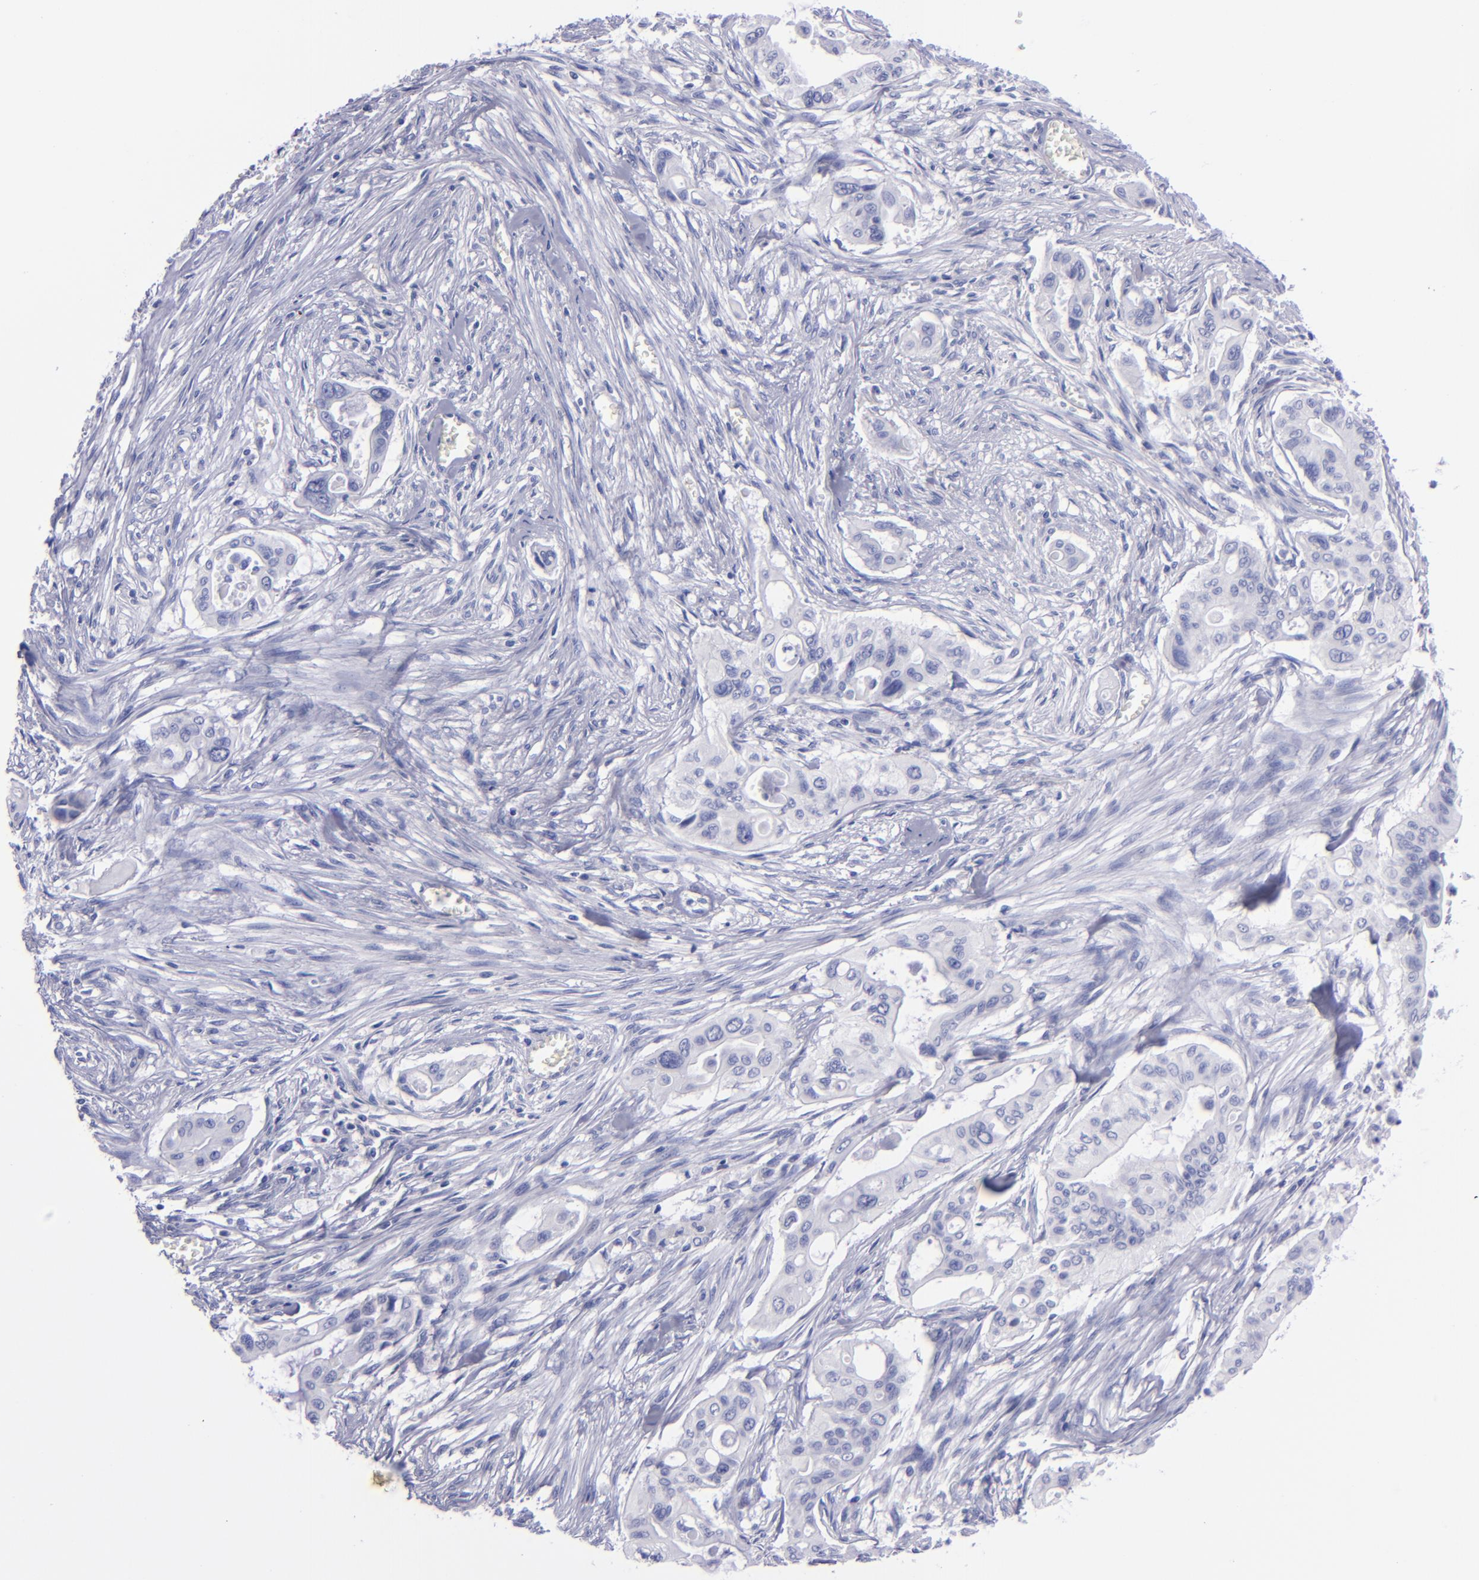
{"staining": {"intensity": "negative", "quantity": "none", "location": "none"}, "tissue": "pancreatic cancer", "cell_type": "Tumor cells", "image_type": "cancer", "snomed": [{"axis": "morphology", "description": "Adenocarcinoma, NOS"}, {"axis": "topography", "description": "Pancreas"}], "caption": "The histopathology image demonstrates no significant positivity in tumor cells of pancreatic cancer (adenocarcinoma).", "gene": "CD37", "patient": {"sex": "male", "age": 77}}